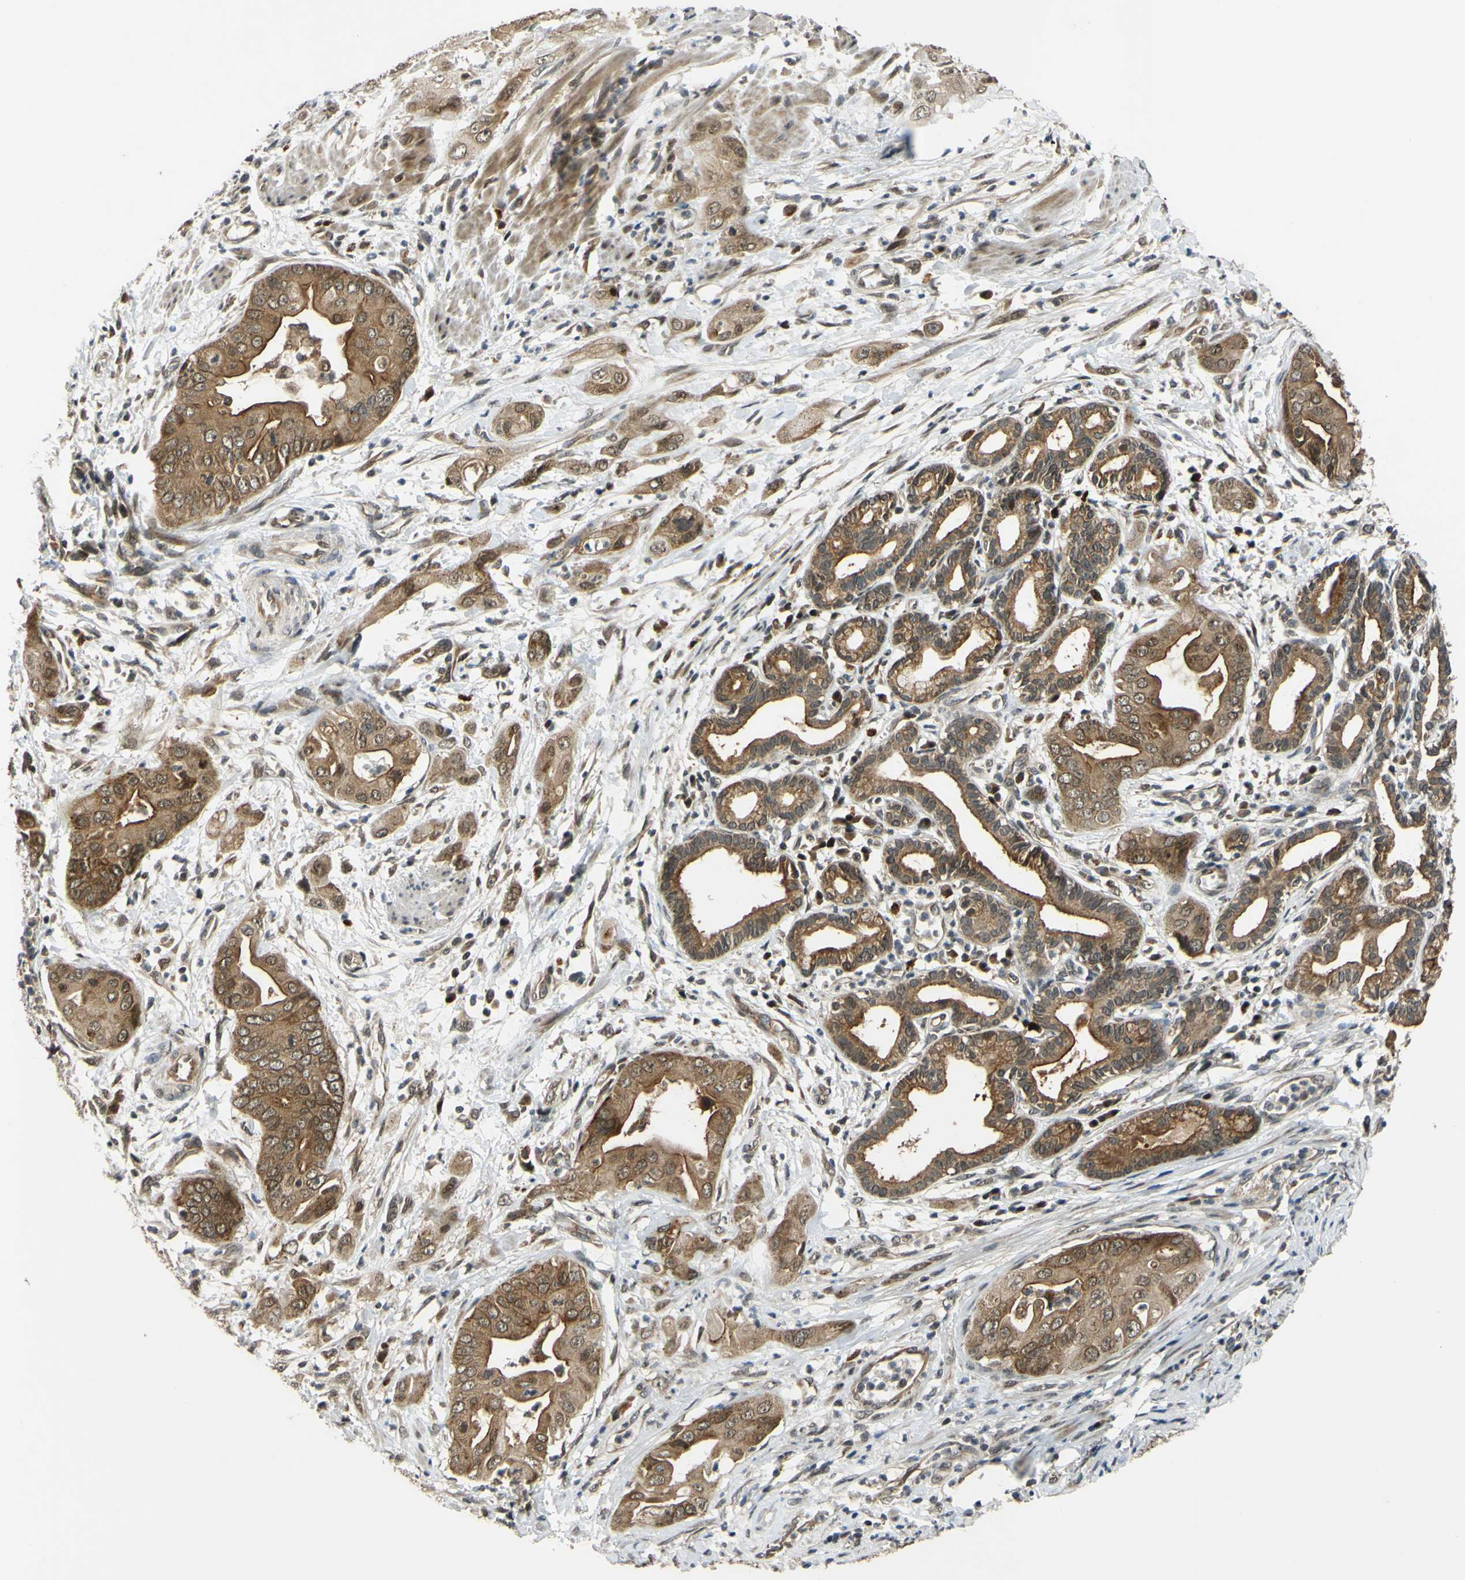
{"staining": {"intensity": "moderate", "quantity": ">75%", "location": "cytoplasmic/membranous"}, "tissue": "pancreatic cancer", "cell_type": "Tumor cells", "image_type": "cancer", "snomed": [{"axis": "morphology", "description": "Adenocarcinoma, NOS"}, {"axis": "topography", "description": "Pancreas"}], "caption": "Human pancreatic cancer (adenocarcinoma) stained for a protein (brown) demonstrates moderate cytoplasmic/membranous positive positivity in about >75% of tumor cells.", "gene": "ABCC8", "patient": {"sex": "female", "age": 75}}